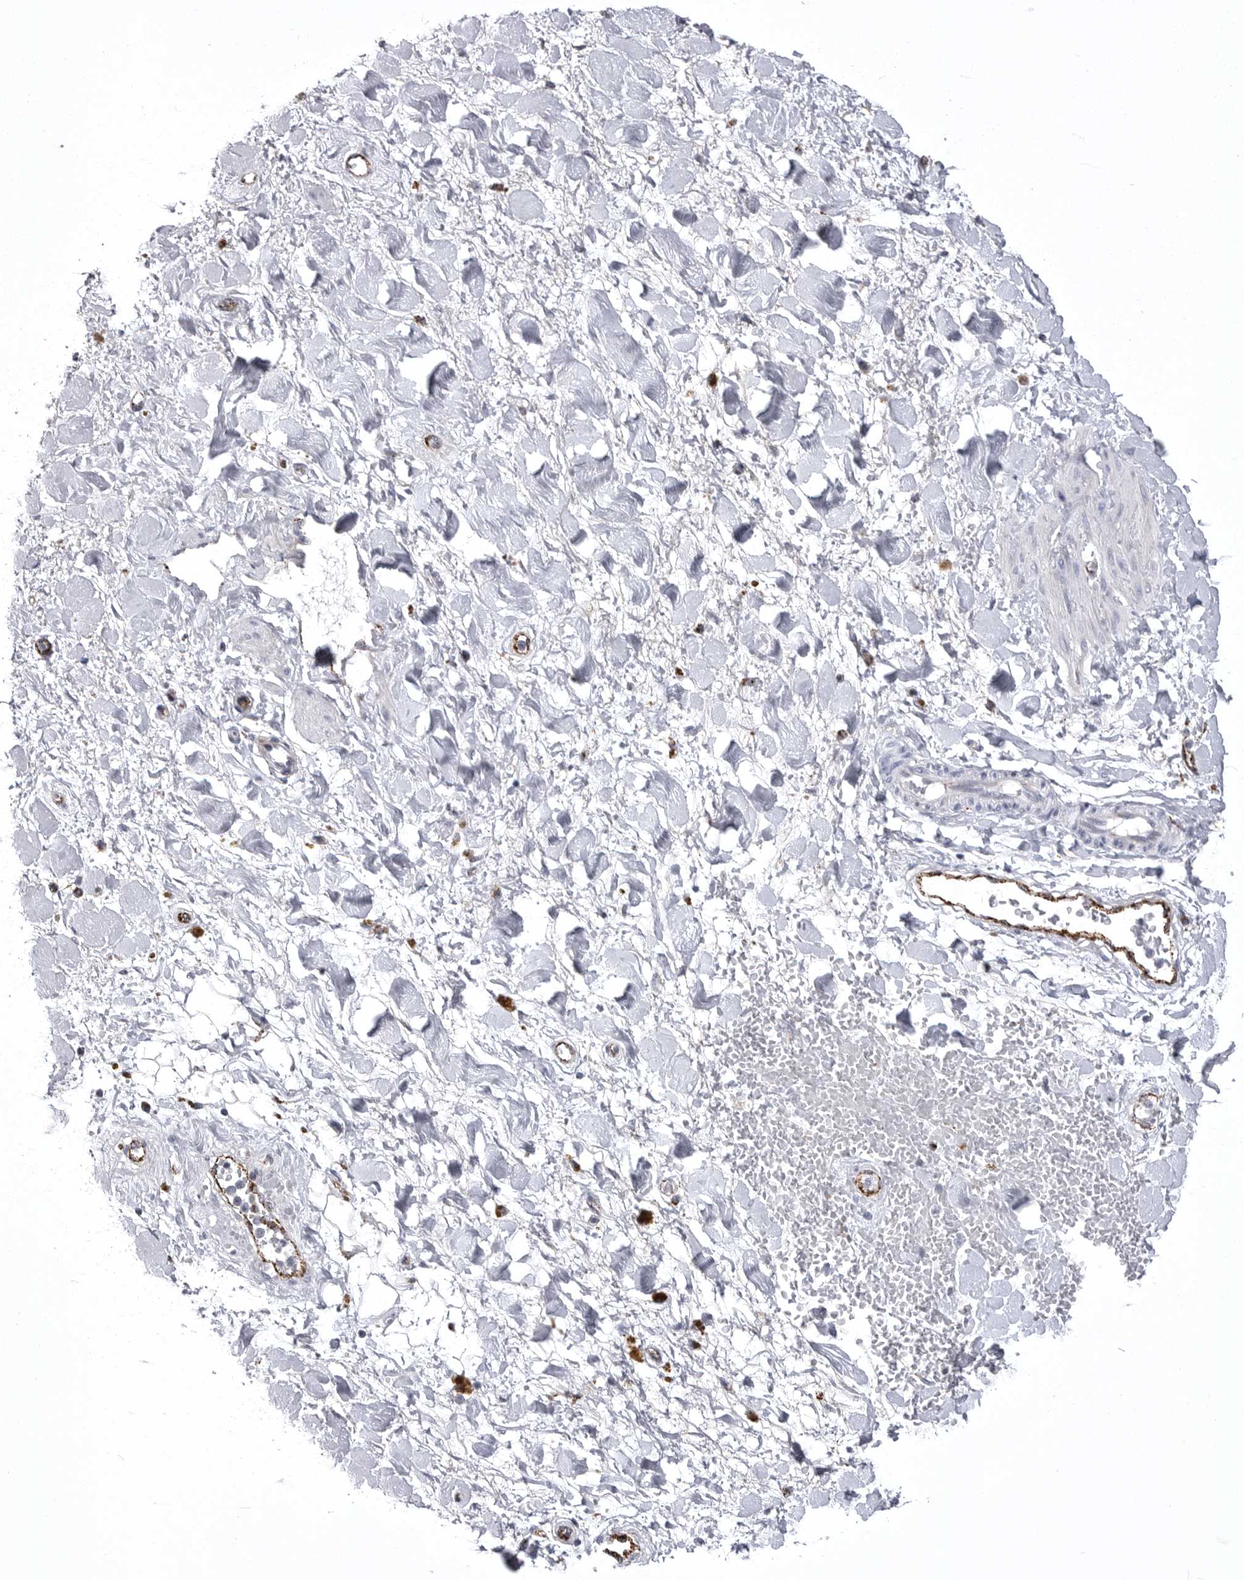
{"staining": {"intensity": "negative", "quantity": "none", "location": "none"}, "tissue": "soft tissue", "cell_type": "Fibroblasts", "image_type": "normal", "snomed": [{"axis": "morphology", "description": "Normal tissue, NOS"}, {"axis": "topography", "description": "Kidney"}, {"axis": "topography", "description": "Peripheral nerve tissue"}], "caption": "Image shows no significant protein expression in fibroblasts of unremarkable soft tissue. (DAB IHC with hematoxylin counter stain).", "gene": "PSPN", "patient": {"sex": "male", "age": 7}}